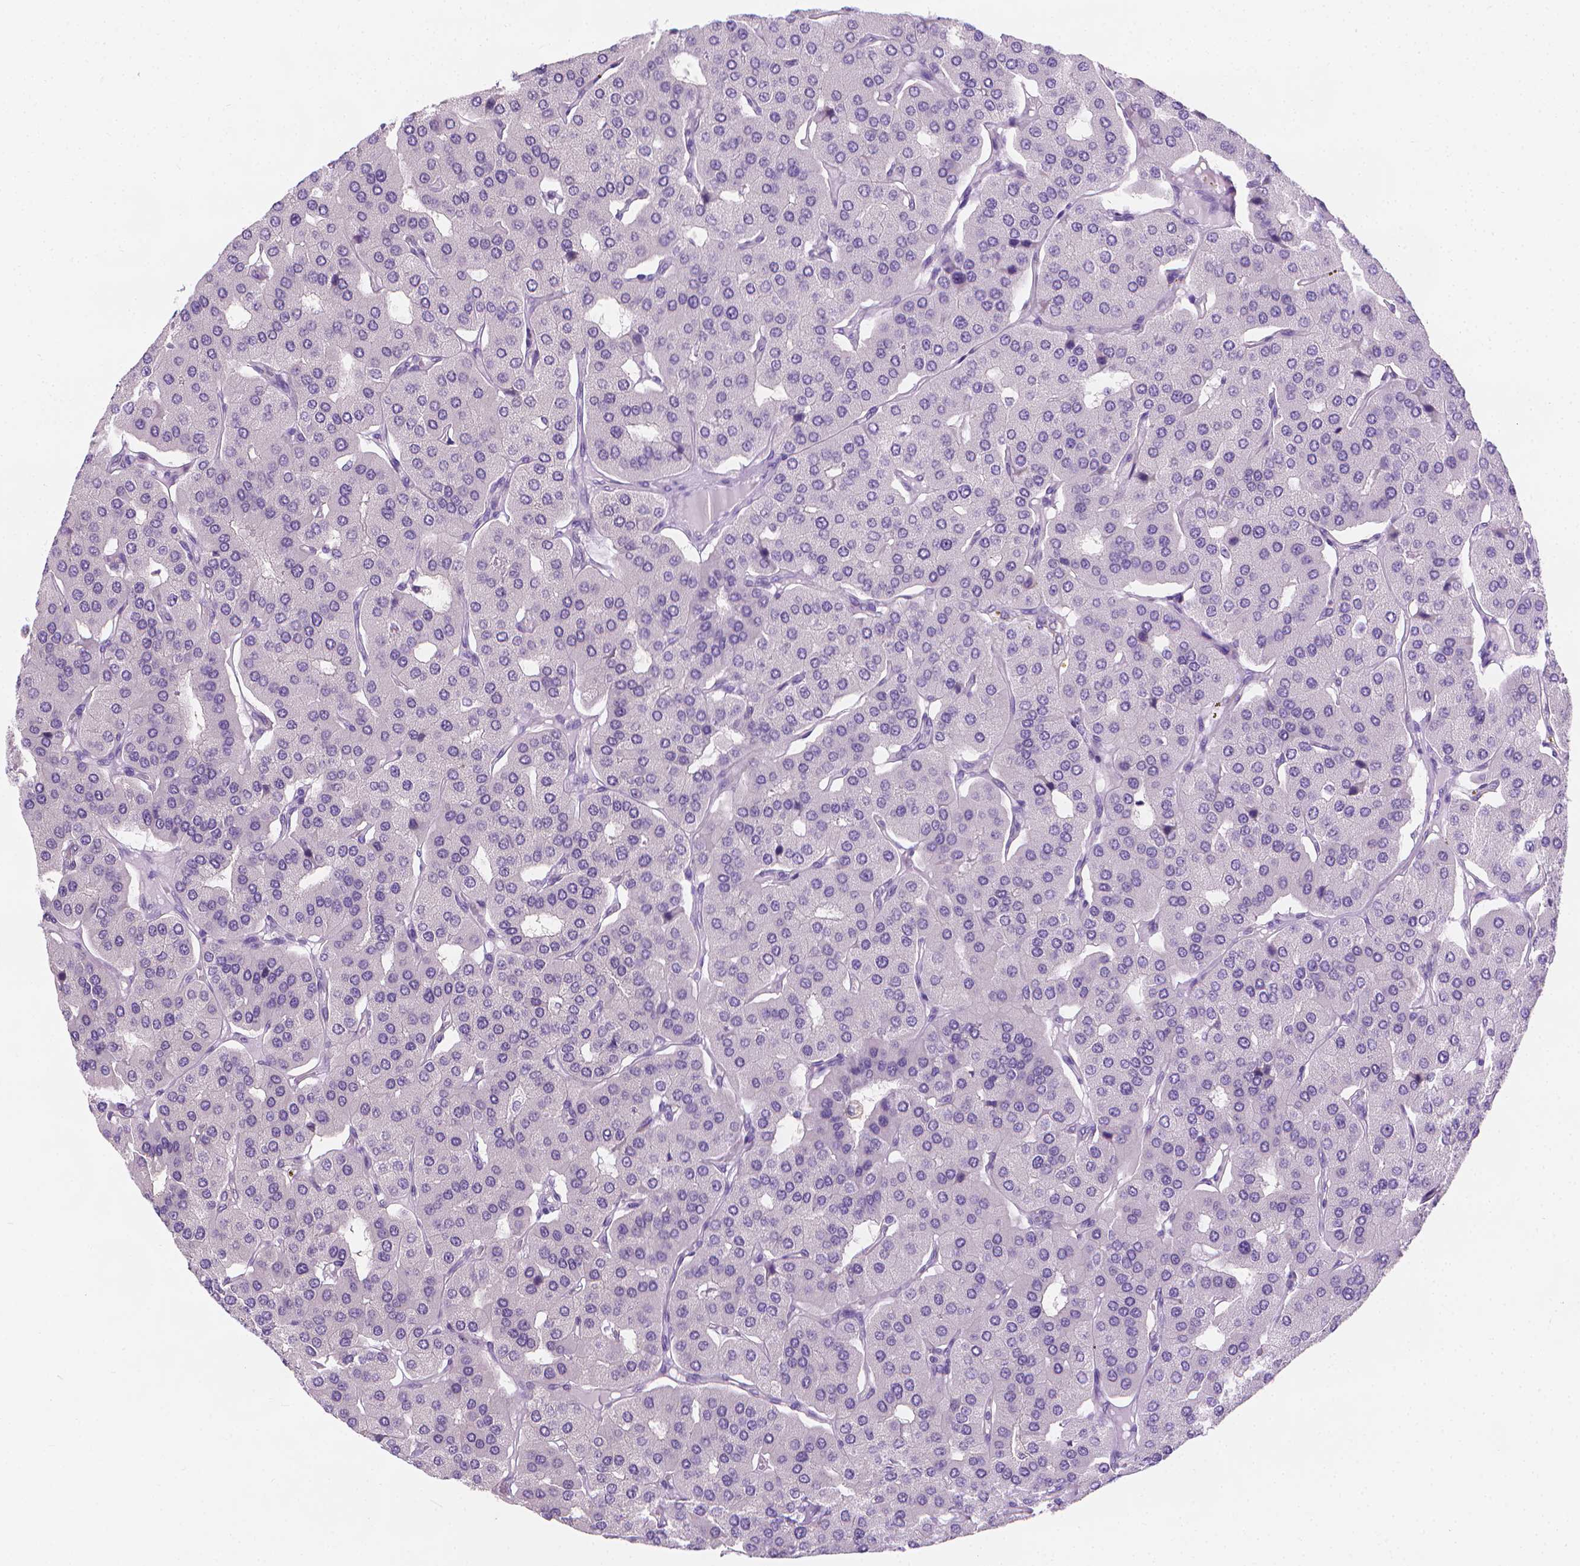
{"staining": {"intensity": "negative", "quantity": "none", "location": "none"}, "tissue": "parathyroid gland", "cell_type": "Glandular cells", "image_type": "normal", "snomed": [{"axis": "morphology", "description": "Normal tissue, NOS"}, {"axis": "morphology", "description": "Adenoma, NOS"}, {"axis": "topography", "description": "Parathyroid gland"}], "caption": "Glandular cells are negative for protein expression in normal human parathyroid gland.", "gene": "FASN", "patient": {"sex": "female", "age": 86}}